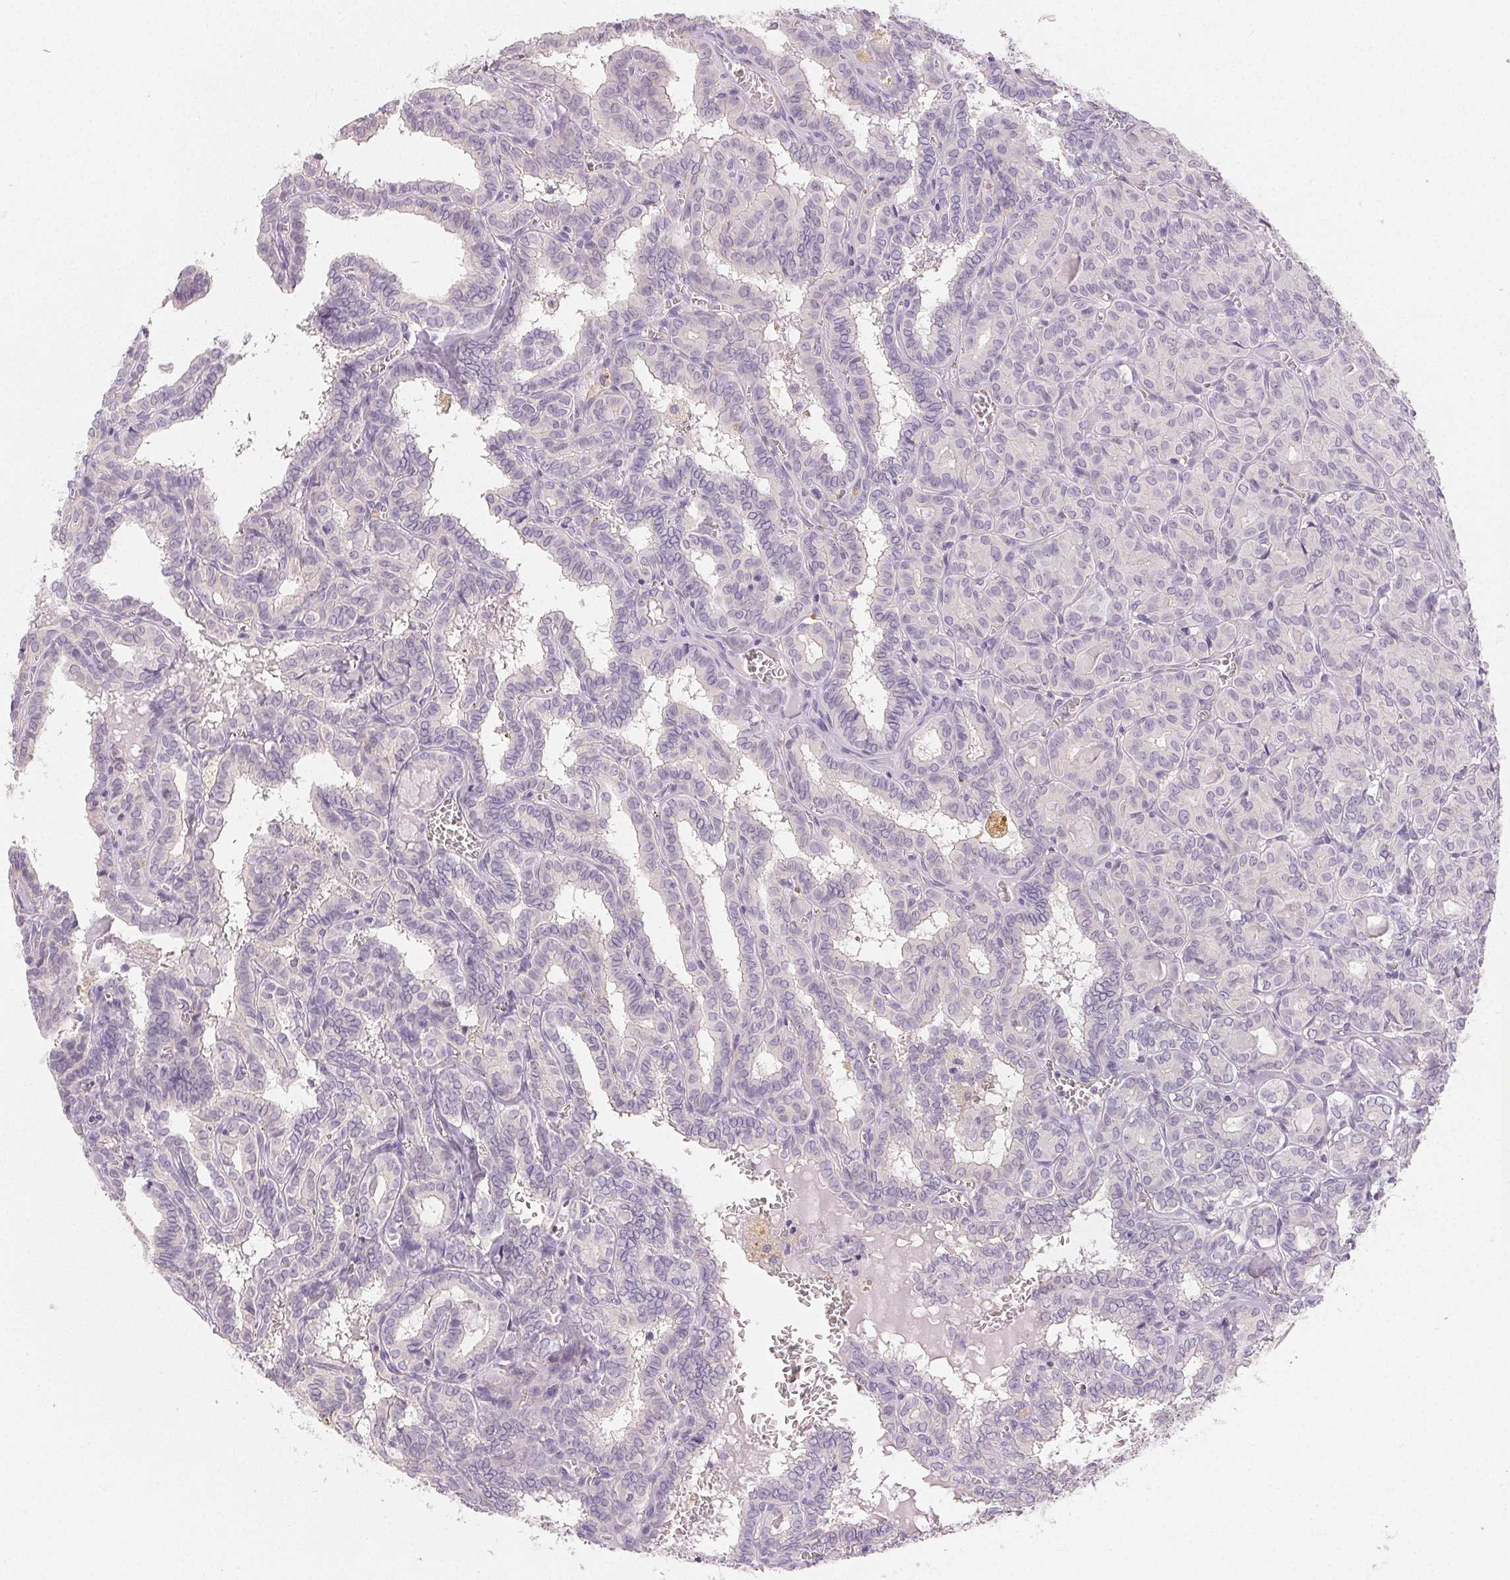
{"staining": {"intensity": "negative", "quantity": "none", "location": "none"}, "tissue": "thyroid cancer", "cell_type": "Tumor cells", "image_type": "cancer", "snomed": [{"axis": "morphology", "description": "Papillary adenocarcinoma, NOS"}, {"axis": "topography", "description": "Thyroid gland"}], "caption": "Human thyroid papillary adenocarcinoma stained for a protein using immunohistochemistry (IHC) shows no staining in tumor cells.", "gene": "SFTPD", "patient": {"sex": "female", "age": 39}}